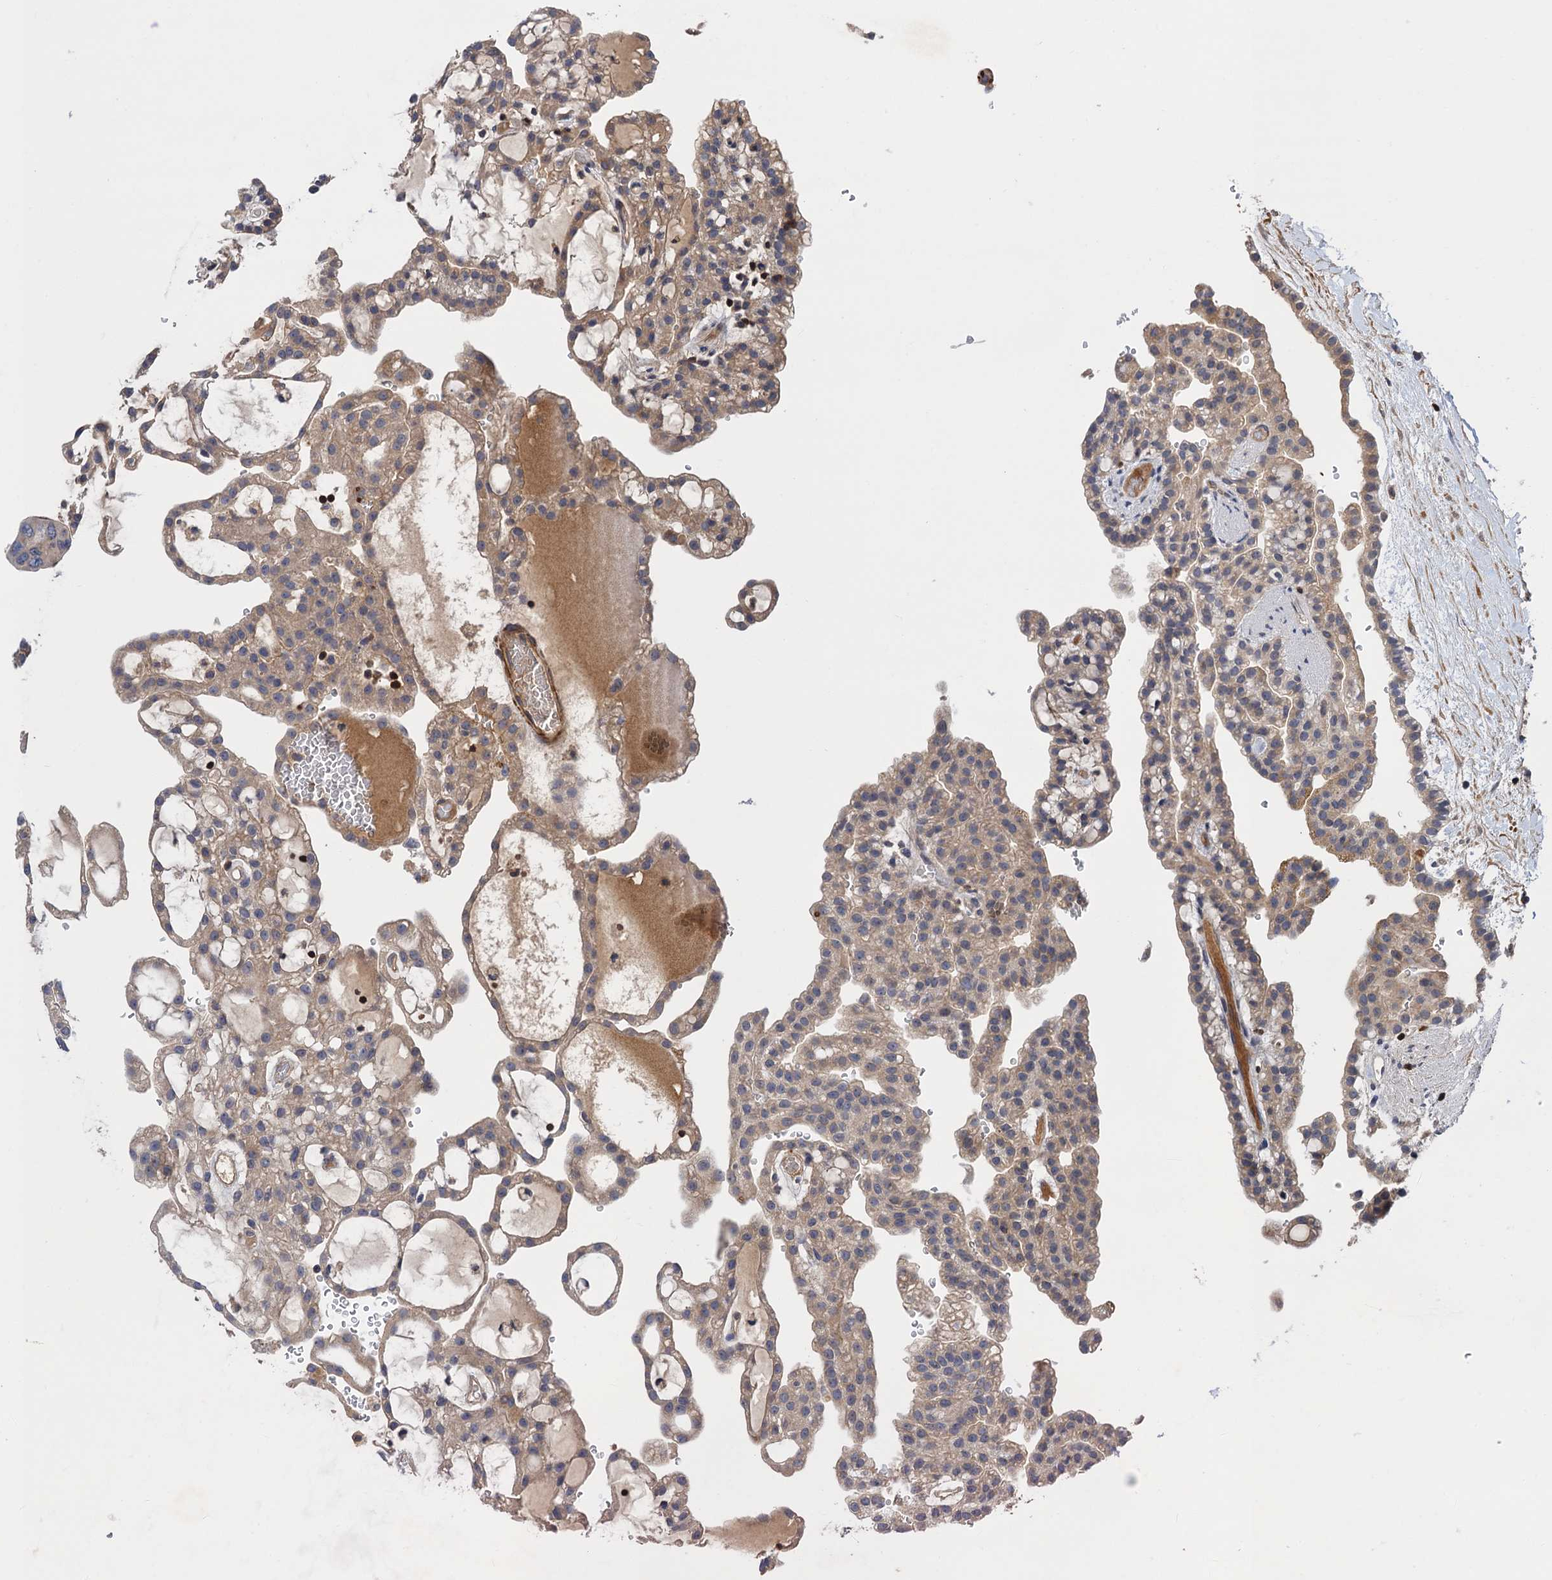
{"staining": {"intensity": "weak", "quantity": ">75%", "location": "cytoplasmic/membranous"}, "tissue": "renal cancer", "cell_type": "Tumor cells", "image_type": "cancer", "snomed": [{"axis": "morphology", "description": "Adenocarcinoma, NOS"}, {"axis": "topography", "description": "Kidney"}], "caption": "Protein staining exhibits weak cytoplasmic/membranous staining in about >75% of tumor cells in renal adenocarcinoma. Using DAB (3,3'-diaminobenzidine) (brown) and hematoxylin (blue) stains, captured at high magnification using brightfield microscopy.", "gene": "DGKA", "patient": {"sex": "male", "age": 63}}